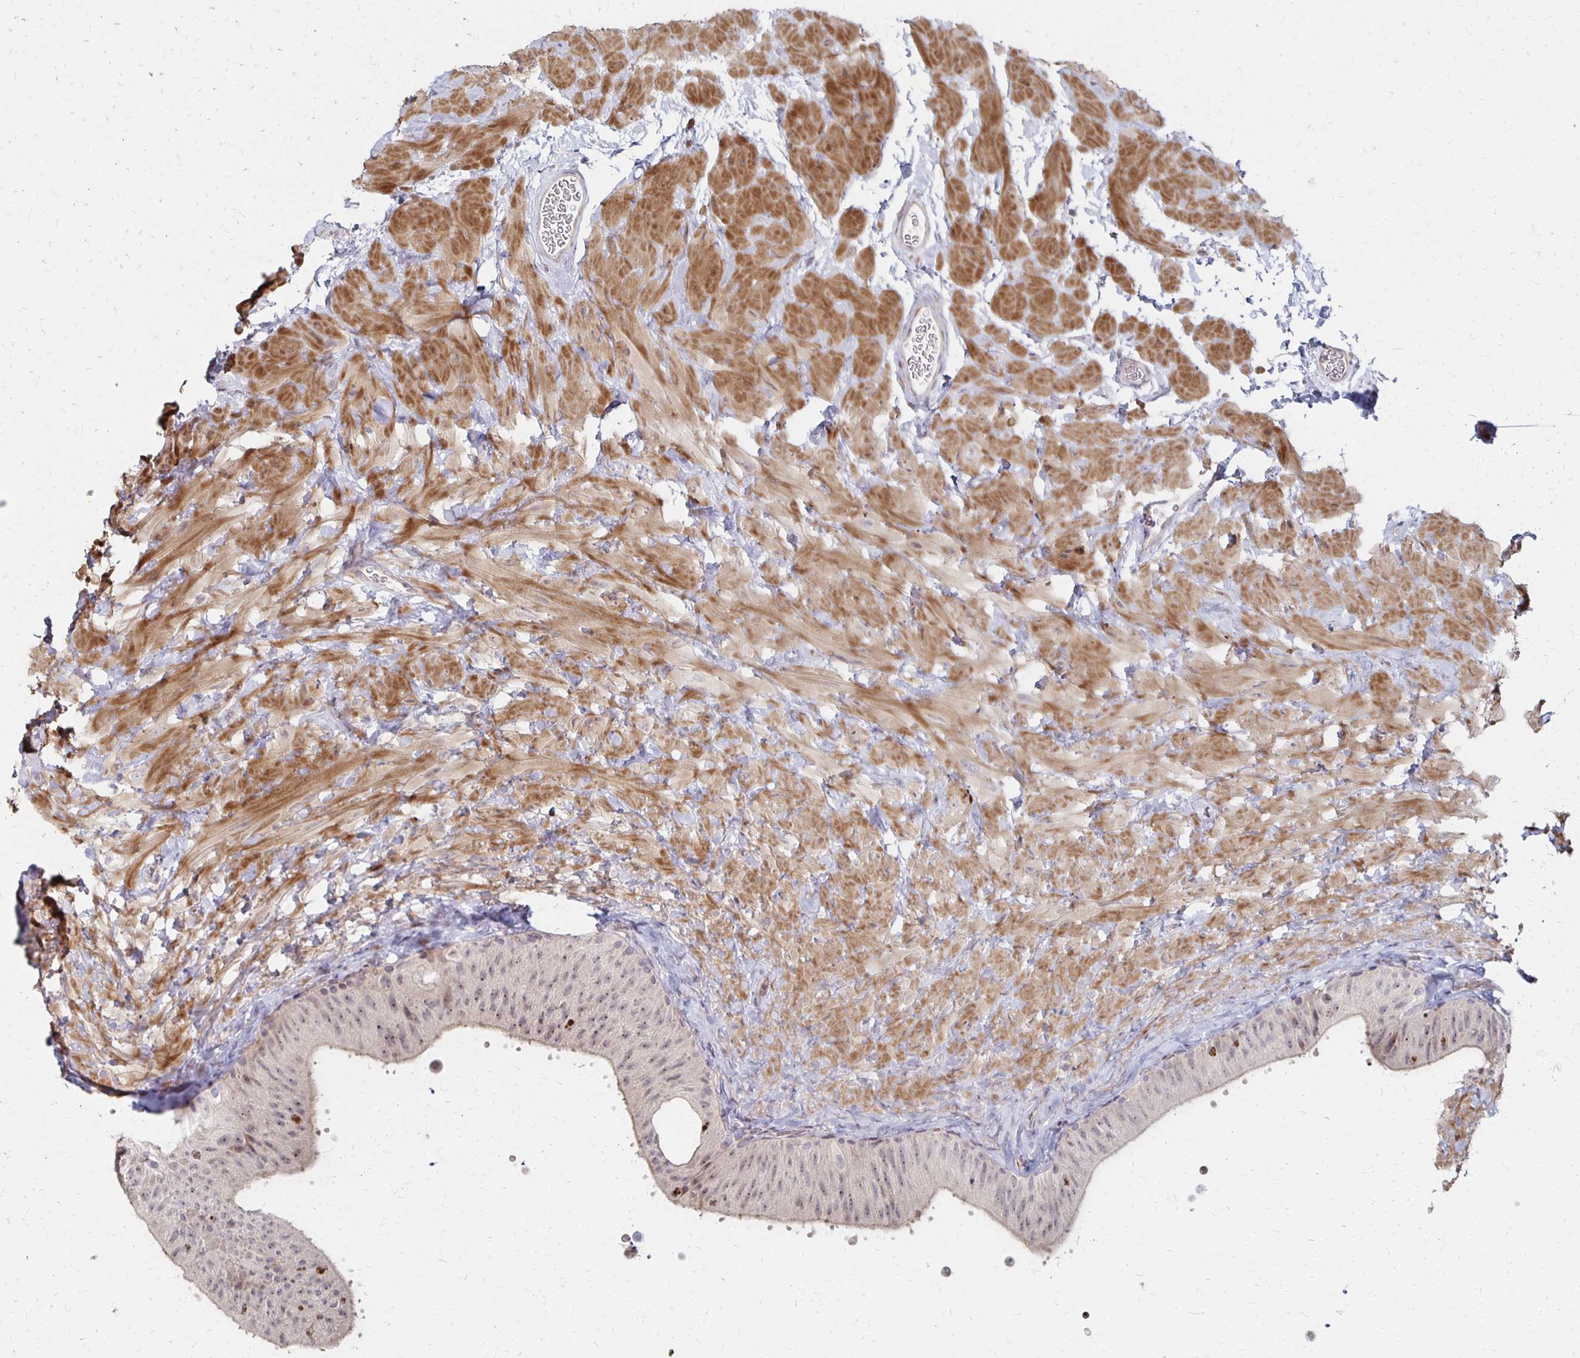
{"staining": {"intensity": "moderate", "quantity": "<25%", "location": "cytoplasmic/membranous,nuclear"}, "tissue": "epididymis", "cell_type": "Glandular cells", "image_type": "normal", "snomed": [{"axis": "morphology", "description": "Normal tissue, NOS"}, {"axis": "topography", "description": "Epididymis, spermatic cord, NOS"}, {"axis": "topography", "description": "Epididymis"}], "caption": "Immunohistochemistry of normal epididymis exhibits low levels of moderate cytoplasmic/membranous,nuclear expression in approximately <25% of glandular cells.", "gene": "PRKCB", "patient": {"sex": "male", "age": 31}}